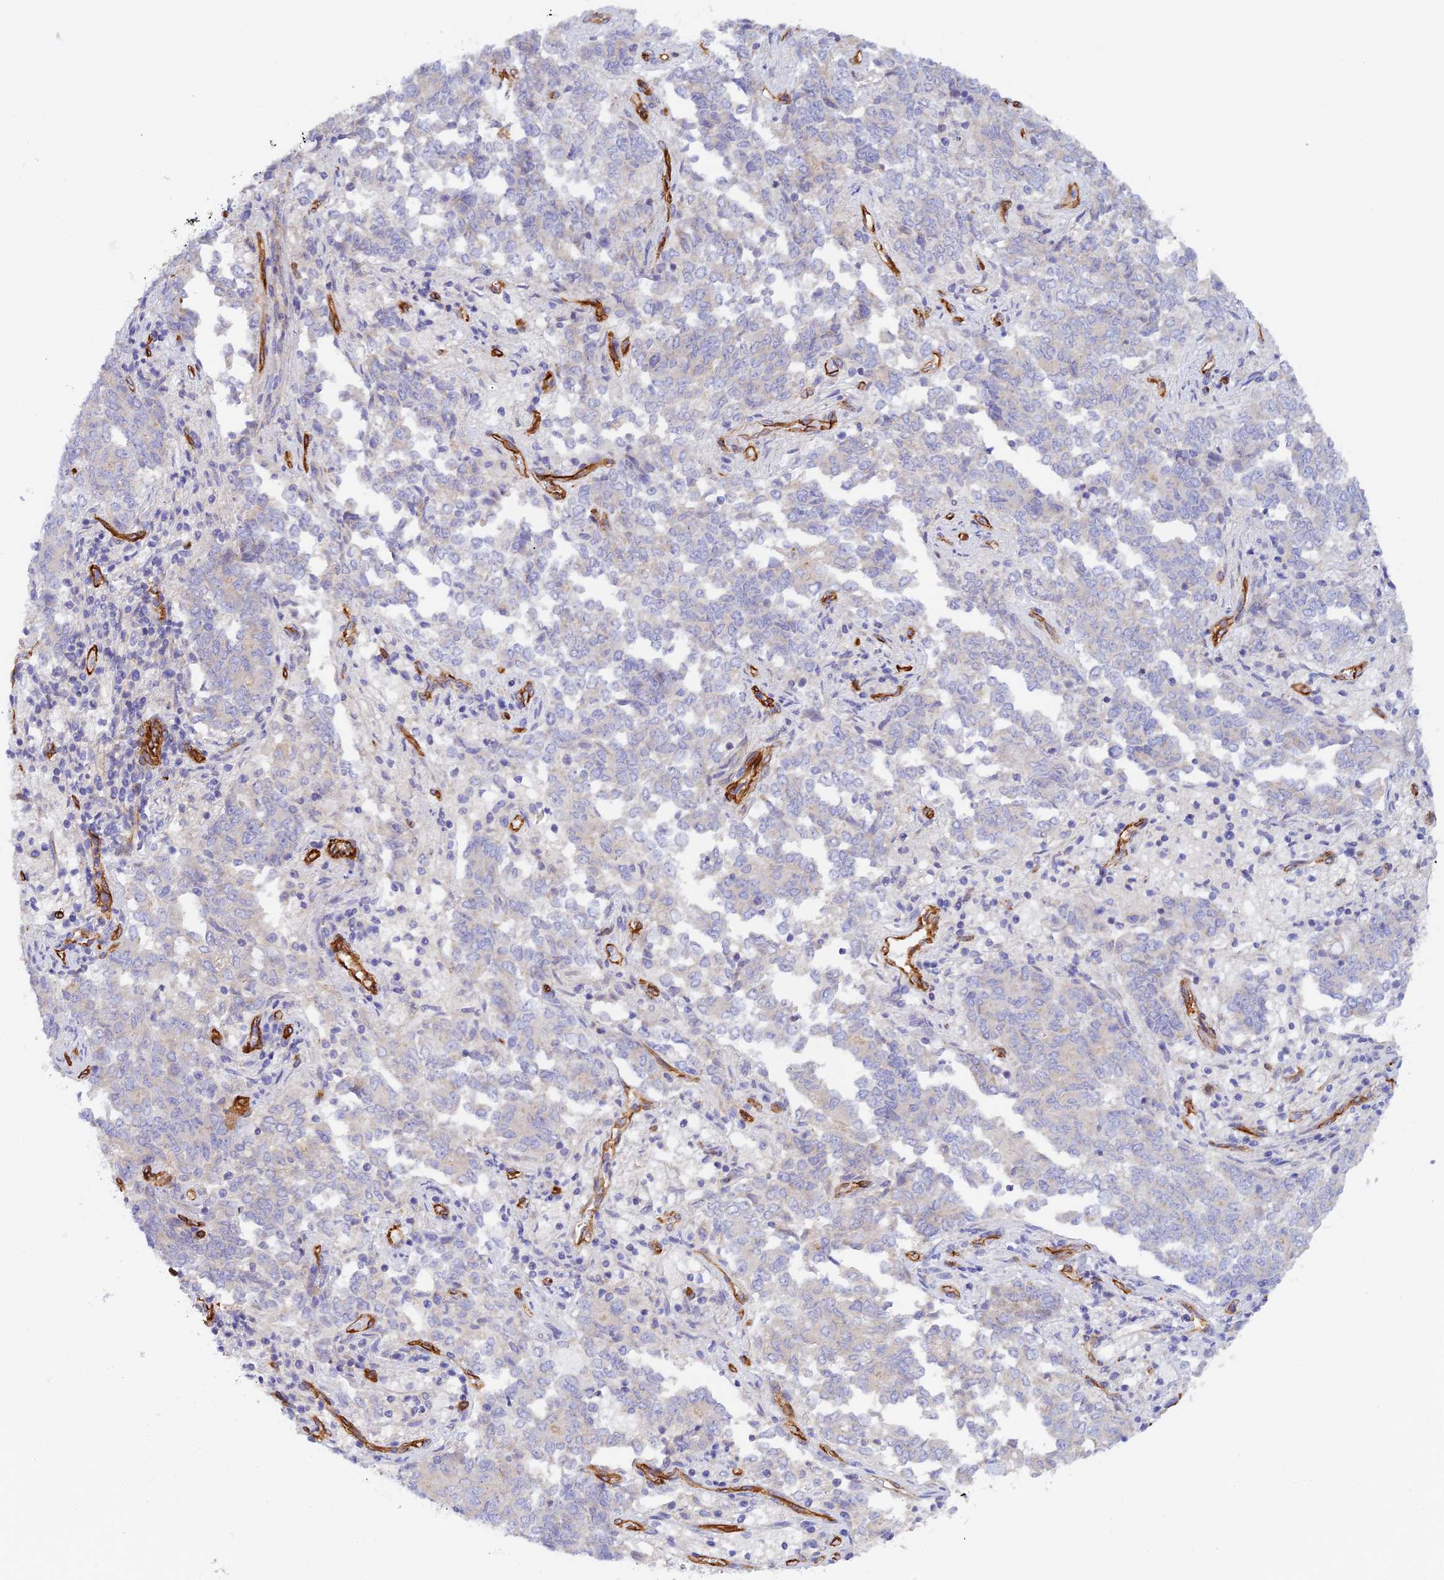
{"staining": {"intensity": "negative", "quantity": "none", "location": "none"}, "tissue": "endometrial cancer", "cell_type": "Tumor cells", "image_type": "cancer", "snomed": [{"axis": "morphology", "description": "Adenocarcinoma, NOS"}, {"axis": "topography", "description": "Endometrium"}], "caption": "The micrograph exhibits no staining of tumor cells in endometrial cancer.", "gene": "MYO9A", "patient": {"sex": "female", "age": 80}}